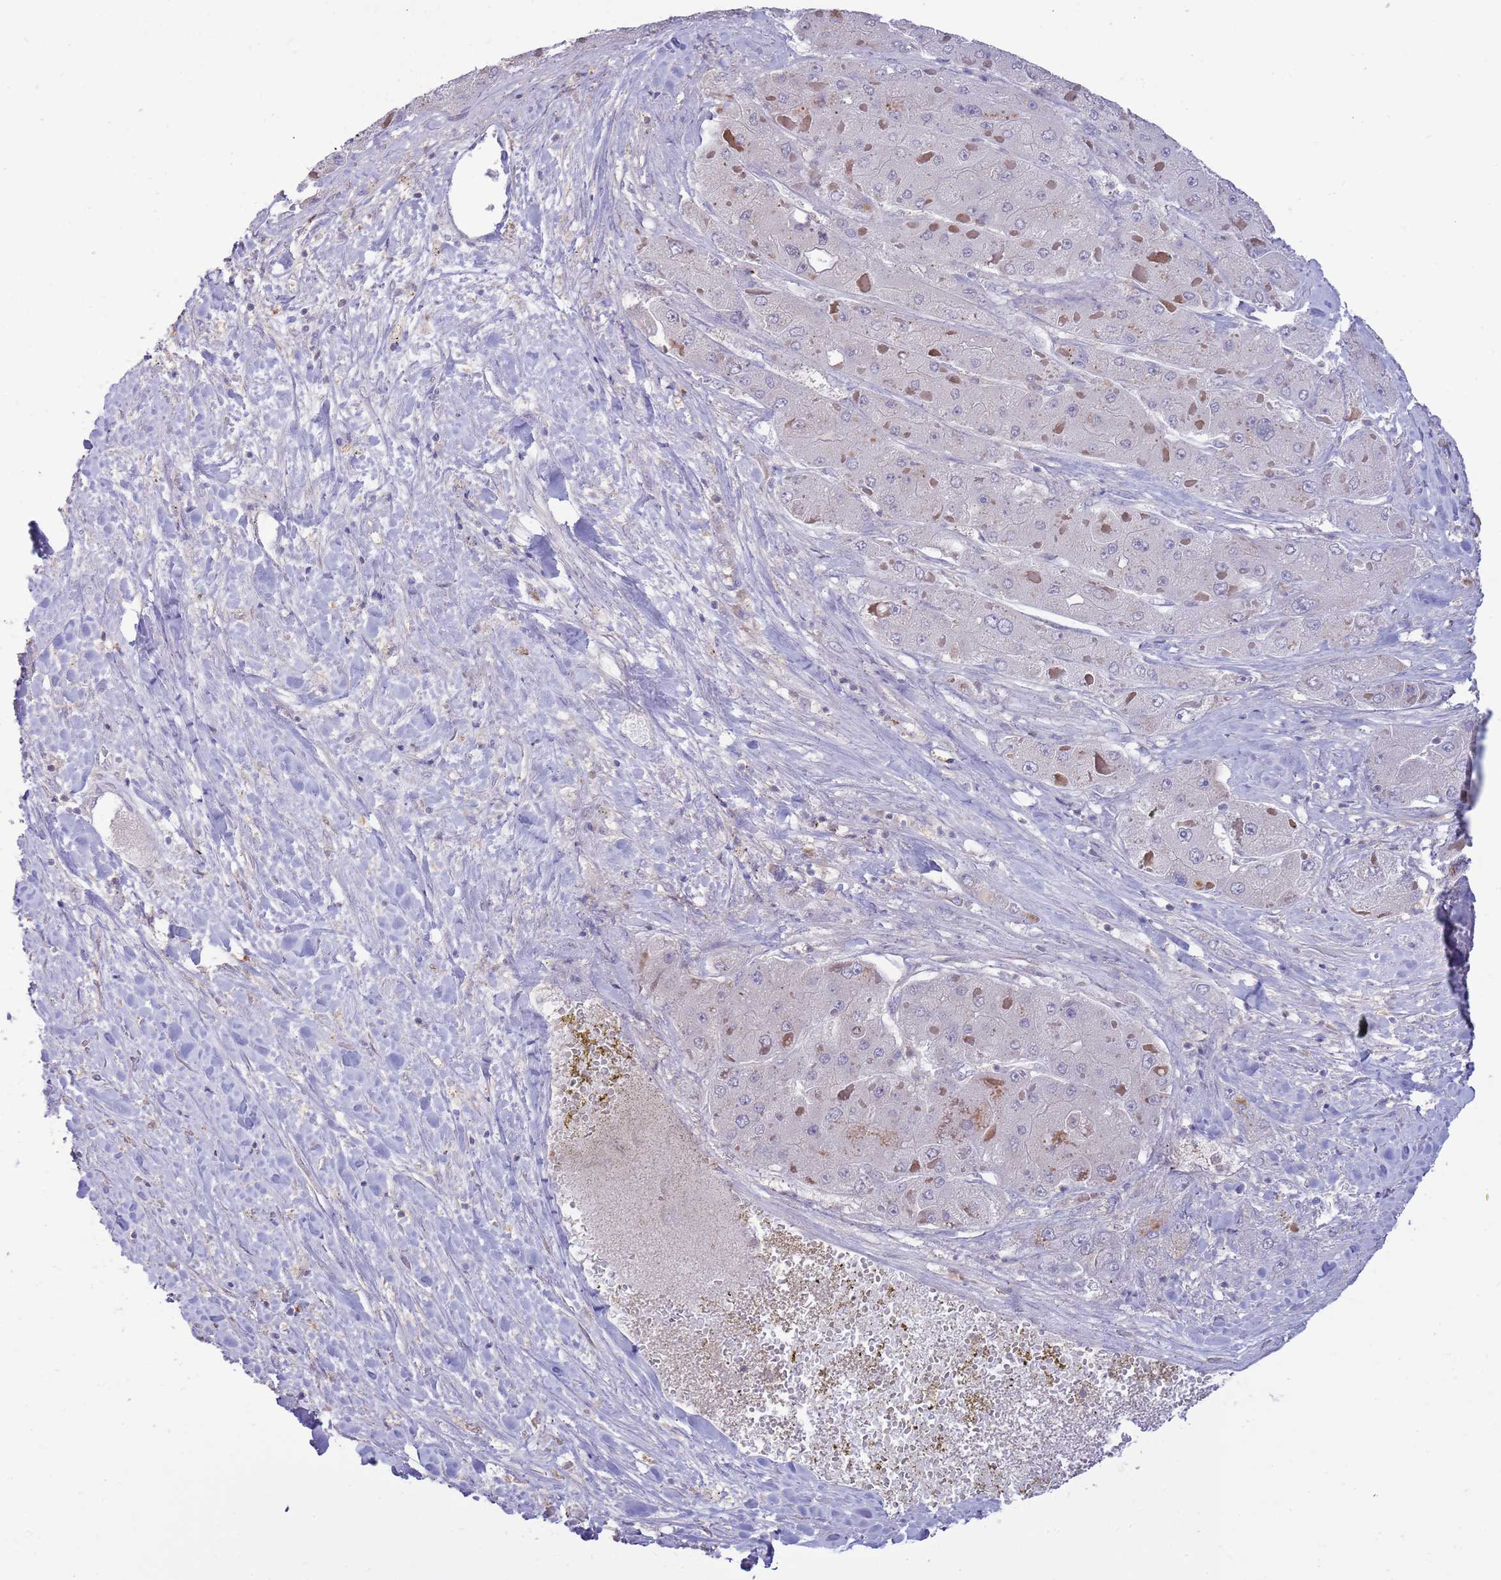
{"staining": {"intensity": "negative", "quantity": "none", "location": "none"}, "tissue": "liver cancer", "cell_type": "Tumor cells", "image_type": "cancer", "snomed": [{"axis": "morphology", "description": "Carcinoma, Hepatocellular, NOS"}, {"axis": "topography", "description": "Liver"}], "caption": "An immunohistochemistry (IHC) image of liver hepatocellular carcinoma is shown. There is no staining in tumor cells of liver hepatocellular carcinoma.", "gene": "AP5S1", "patient": {"sex": "female", "age": 73}}